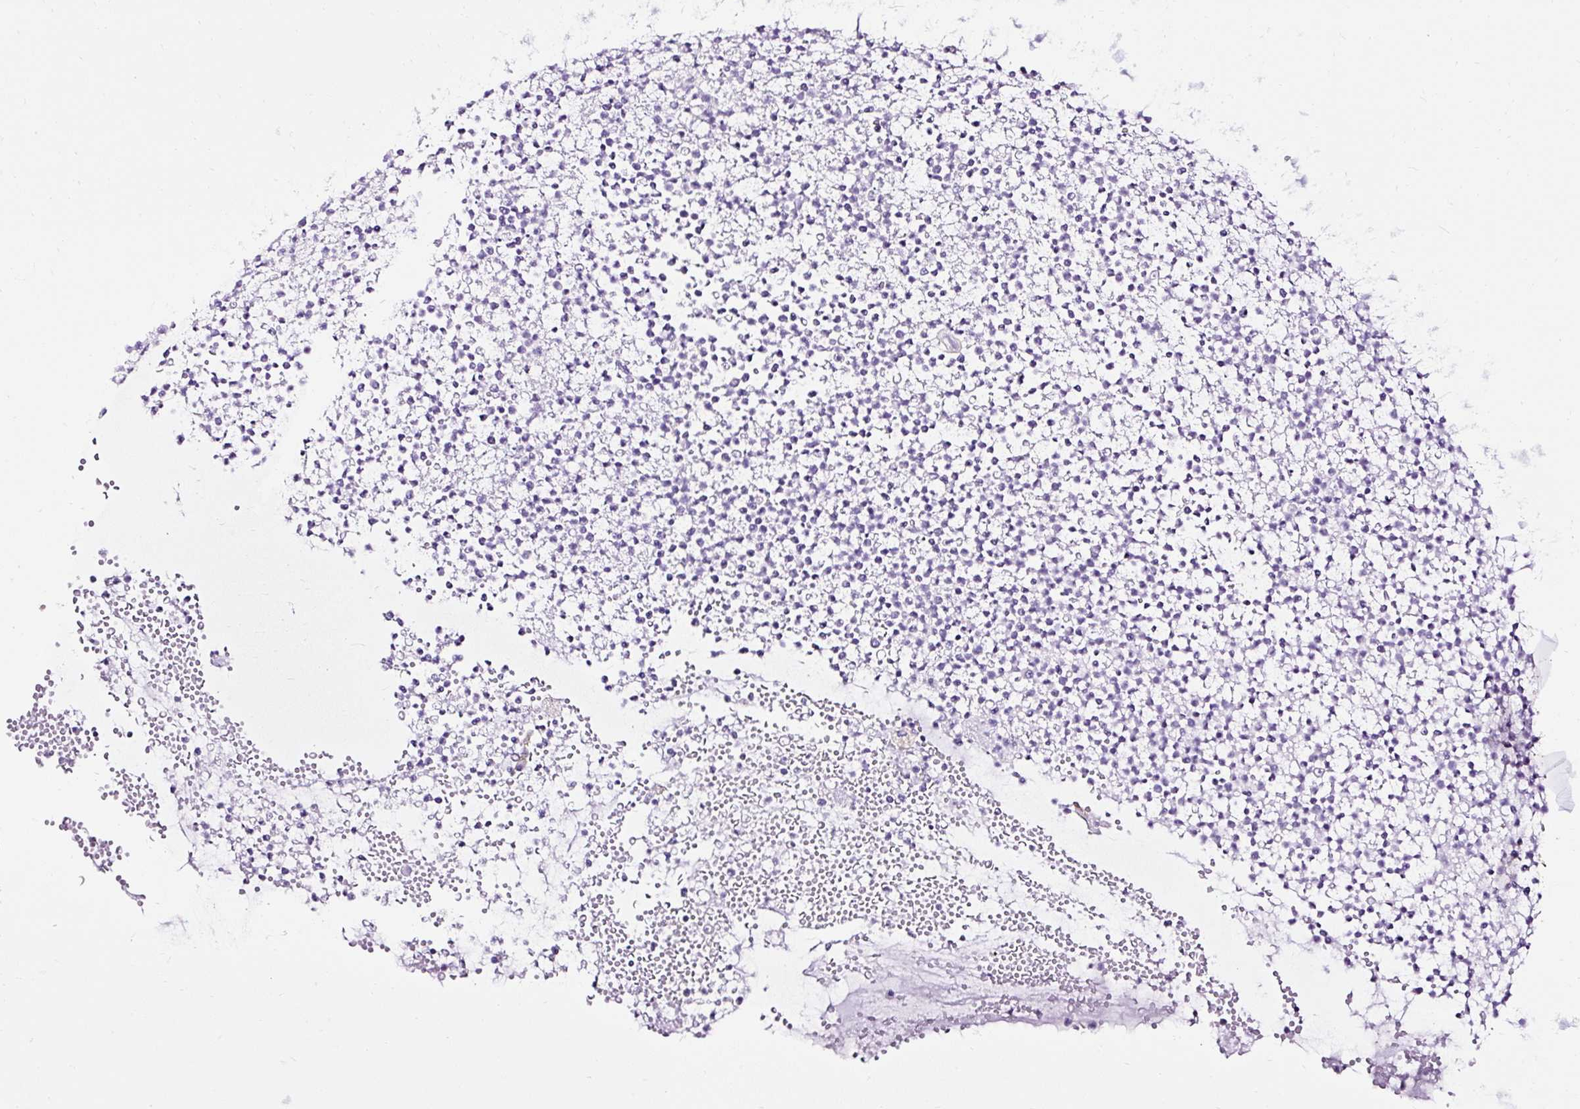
{"staining": {"intensity": "moderate", "quantity": "<25%", "location": "cytoplasmic/membranous"}, "tissue": "bronchus", "cell_type": "Respiratory epithelial cells", "image_type": "normal", "snomed": [{"axis": "morphology", "description": "Normal tissue, NOS"}, {"axis": "topography", "description": "Cartilage tissue"}, {"axis": "topography", "description": "Bronchus"}], "caption": "A high-resolution image shows immunohistochemistry (IHC) staining of benign bronchus, which shows moderate cytoplasmic/membranous expression in approximately <25% of respiratory epithelial cells. (brown staining indicates protein expression, while blue staining denotes nuclei).", "gene": "SLC7A8", "patient": {"sex": "male", "age": 56}}